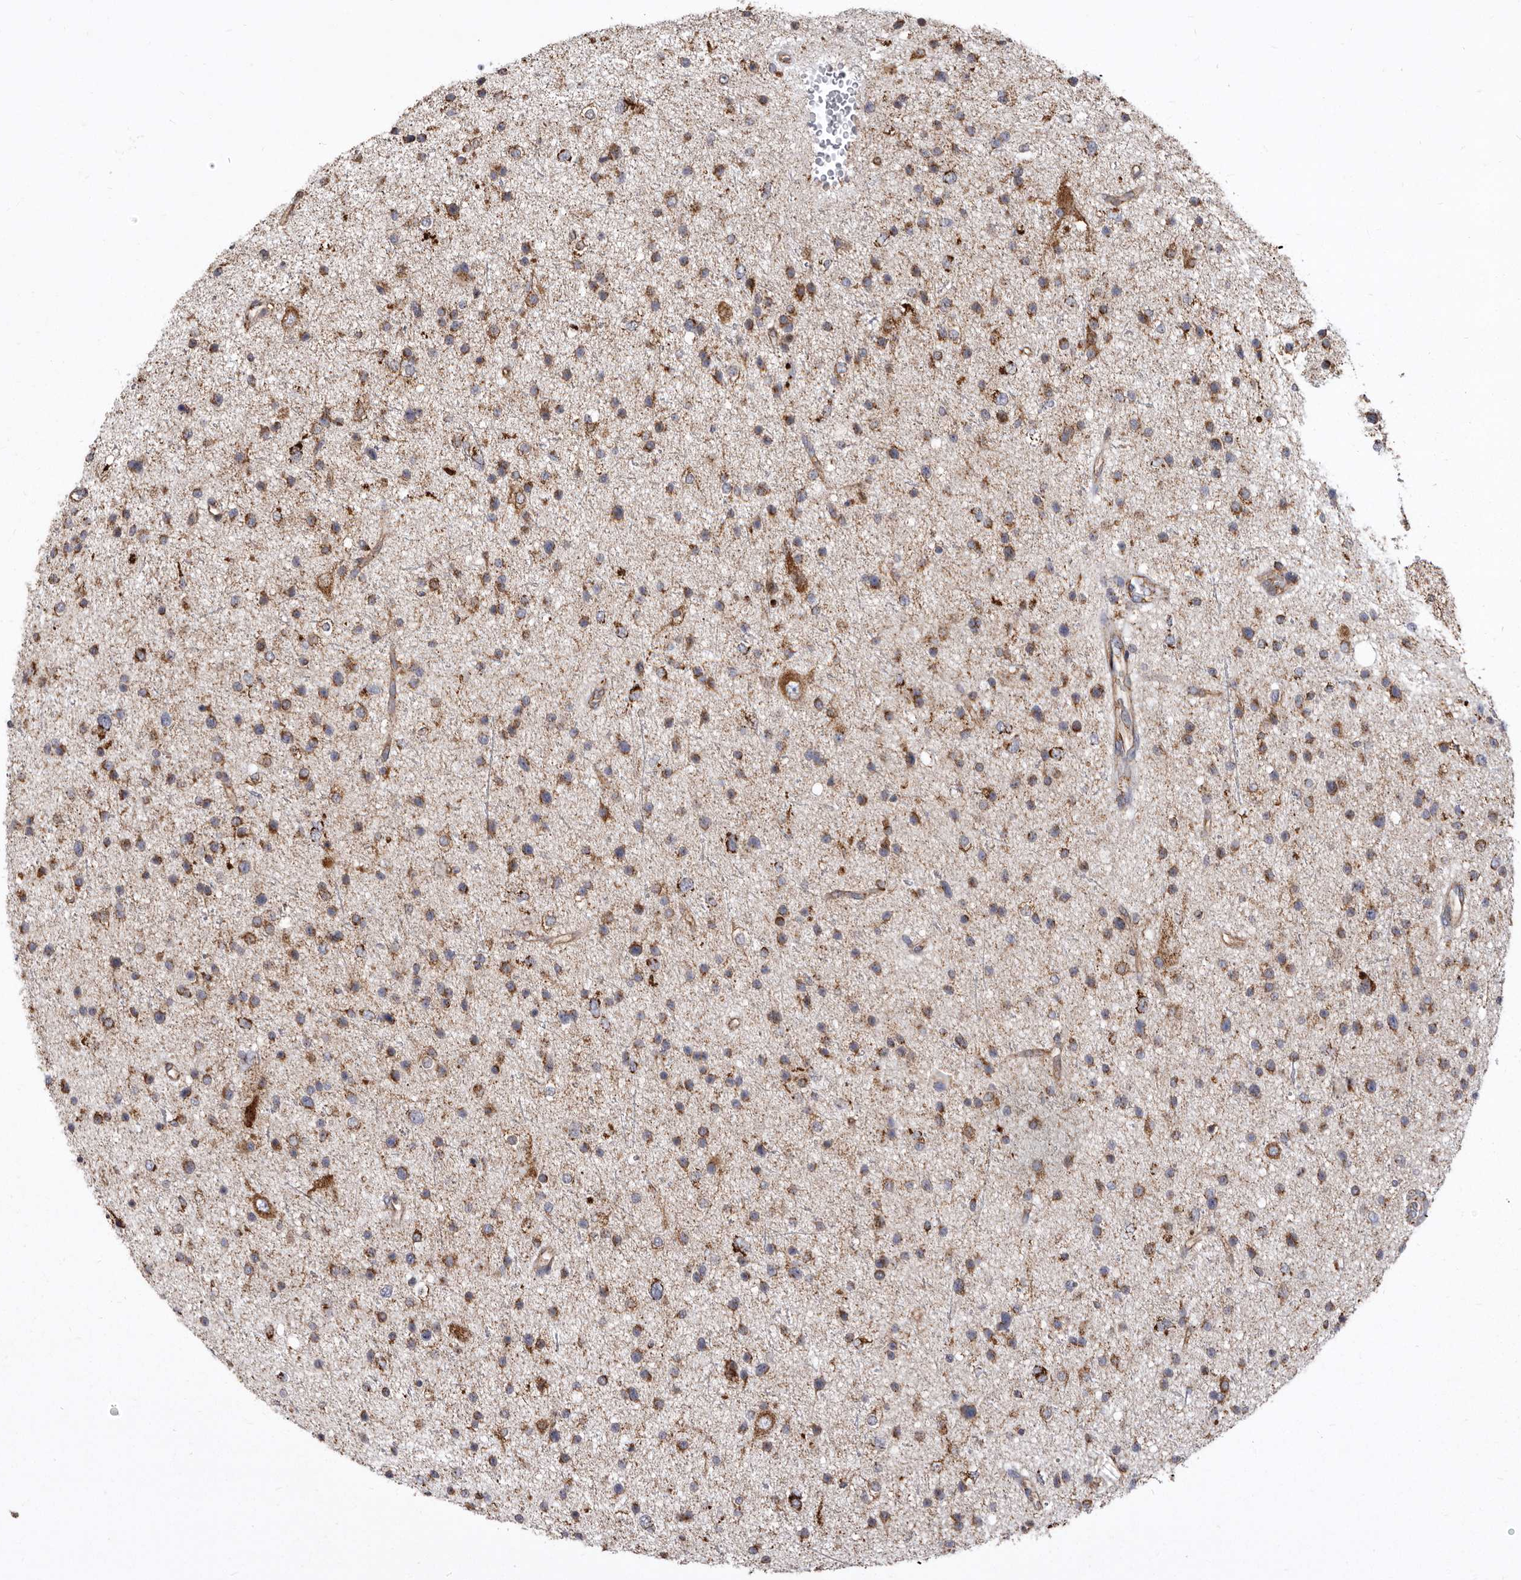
{"staining": {"intensity": "moderate", "quantity": ">75%", "location": "cytoplasmic/membranous"}, "tissue": "glioma", "cell_type": "Tumor cells", "image_type": "cancer", "snomed": [{"axis": "morphology", "description": "Glioma, malignant, Low grade"}, {"axis": "topography", "description": "Brain"}], "caption": "This is a micrograph of IHC staining of glioma, which shows moderate expression in the cytoplasmic/membranous of tumor cells.", "gene": "CDK5RAP3", "patient": {"sex": "female", "age": 37}}